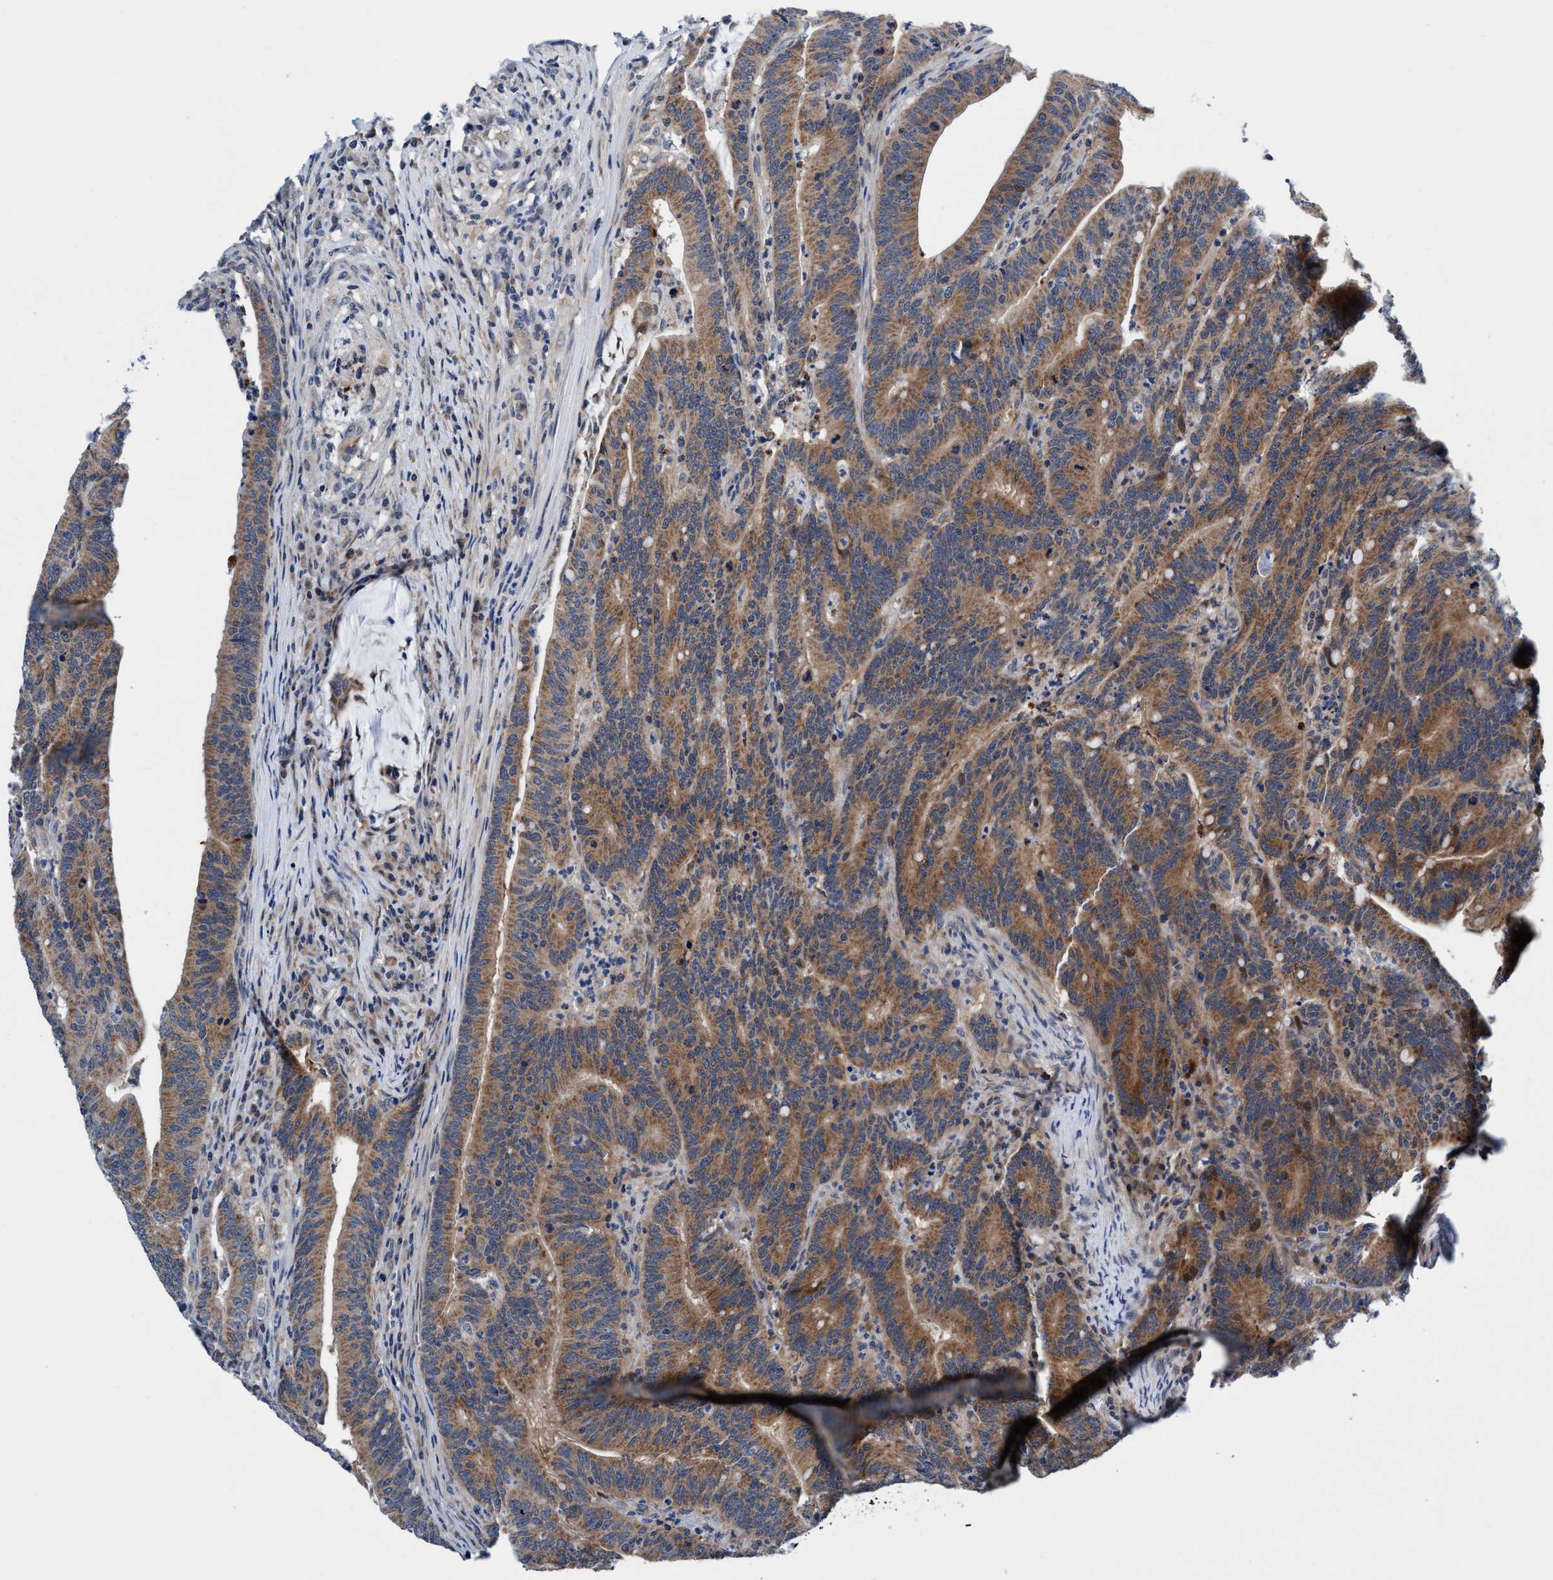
{"staining": {"intensity": "strong", "quantity": ">75%", "location": "cytoplasmic/membranous"}, "tissue": "colorectal cancer", "cell_type": "Tumor cells", "image_type": "cancer", "snomed": [{"axis": "morphology", "description": "Adenocarcinoma, NOS"}, {"axis": "topography", "description": "Colon"}], "caption": "Tumor cells exhibit high levels of strong cytoplasmic/membranous positivity in approximately >75% of cells in human colorectal adenocarcinoma. (DAB = brown stain, brightfield microscopy at high magnification).", "gene": "AGAP2", "patient": {"sex": "female", "age": 66}}